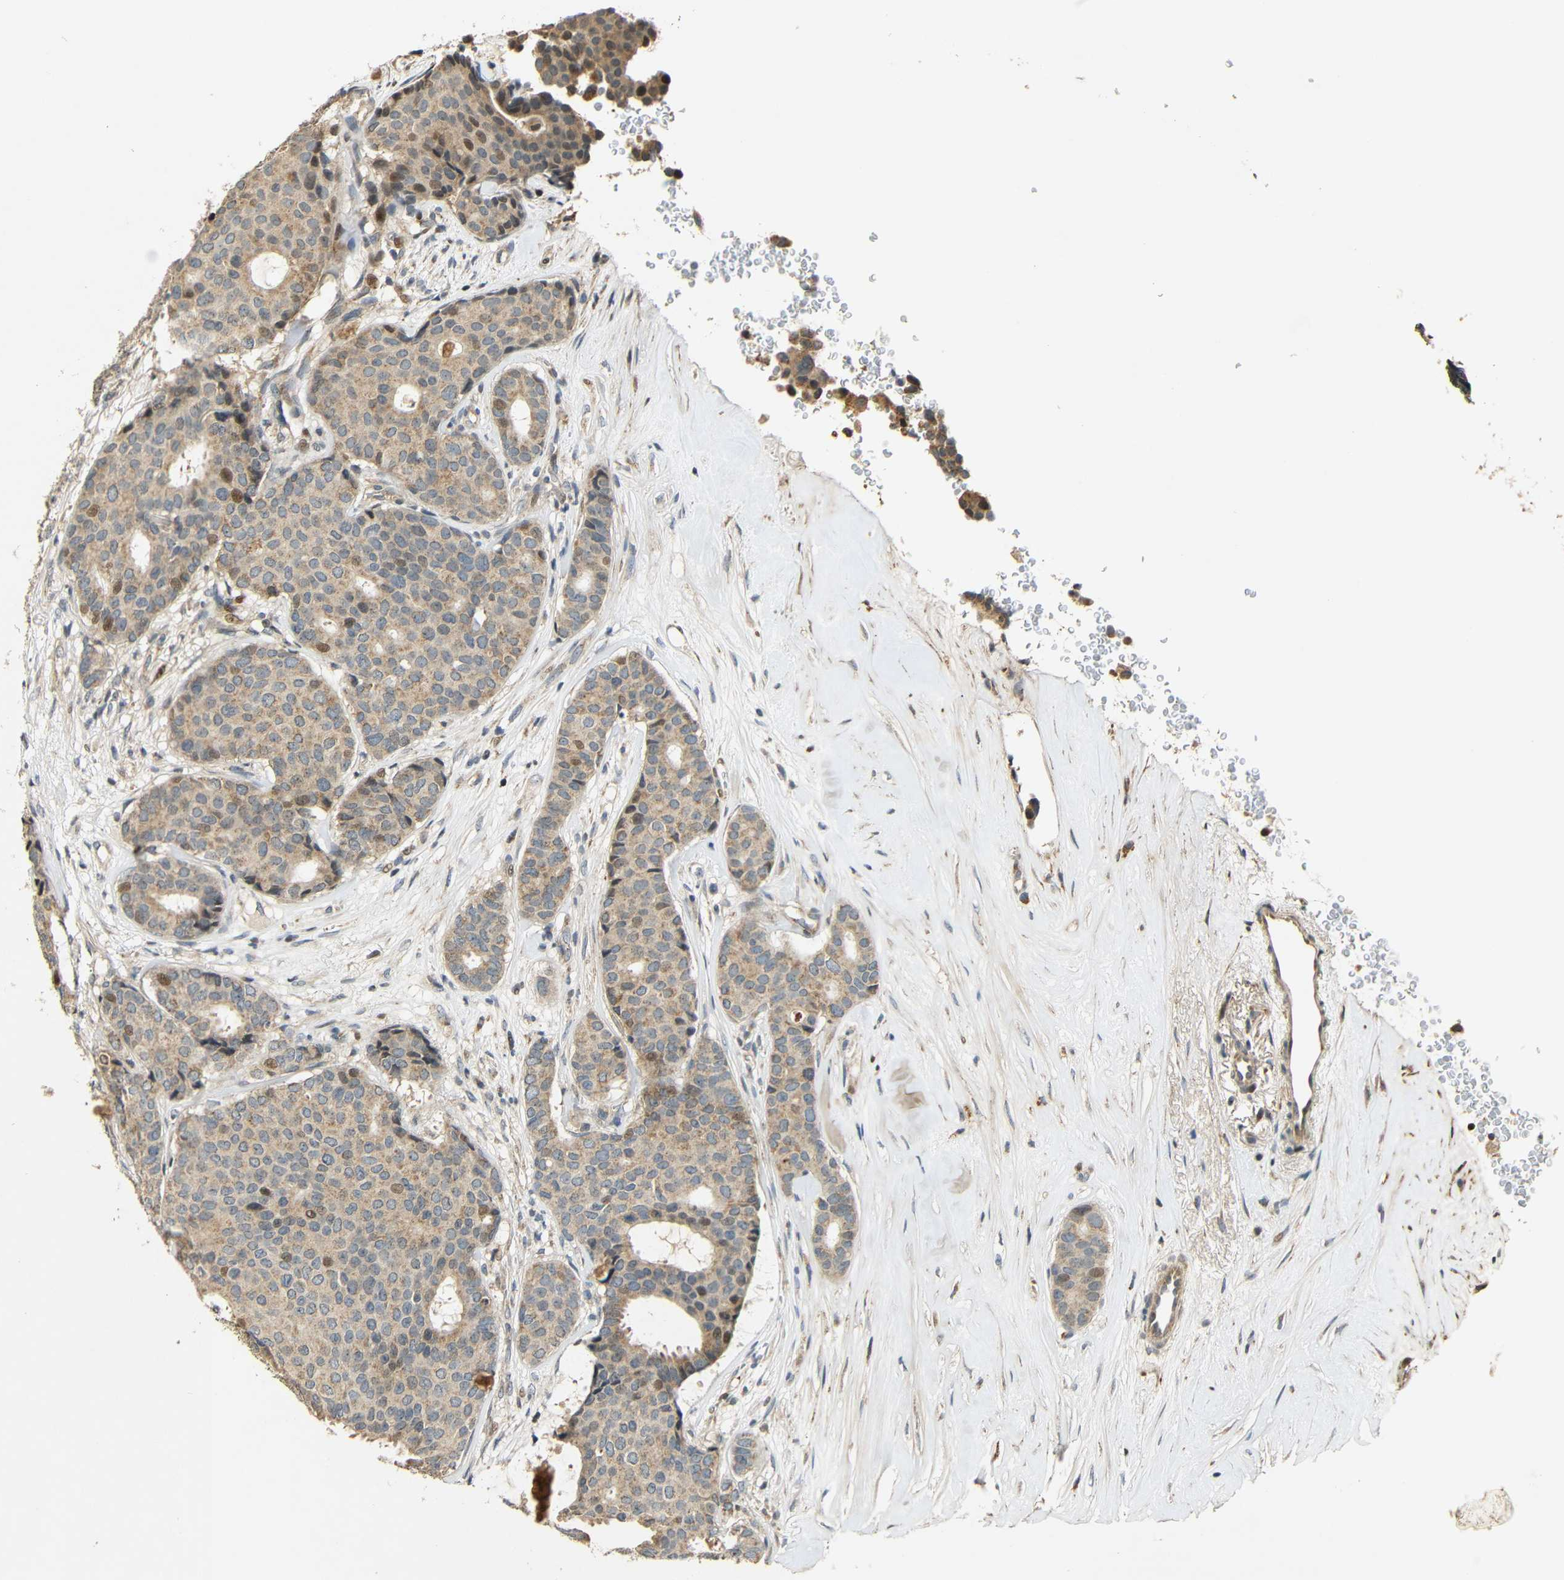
{"staining": {"intensity": "moderate", "quantity": ">75%", "location": "cytoplasmic/membranous,nuclear"}, "tissue": "breast cancer", "cell_type": "Tumor cells", "image_type": "cancer", "snomed": [{"axis": "morphology", "description": "Duct carcinoma"}, {"axis": "topography", "description": "Breast"}], "caption": "An image showing moderate cytoplasmic/membranous and nuclear positivity in approximately >75% of tumor cells in breast cancer (invasive ductal carcinoma), as visualized by brown immunohistochemical staining.", "gene": "KAZALD1", "patient": {"sex": "female", "age": 75}}